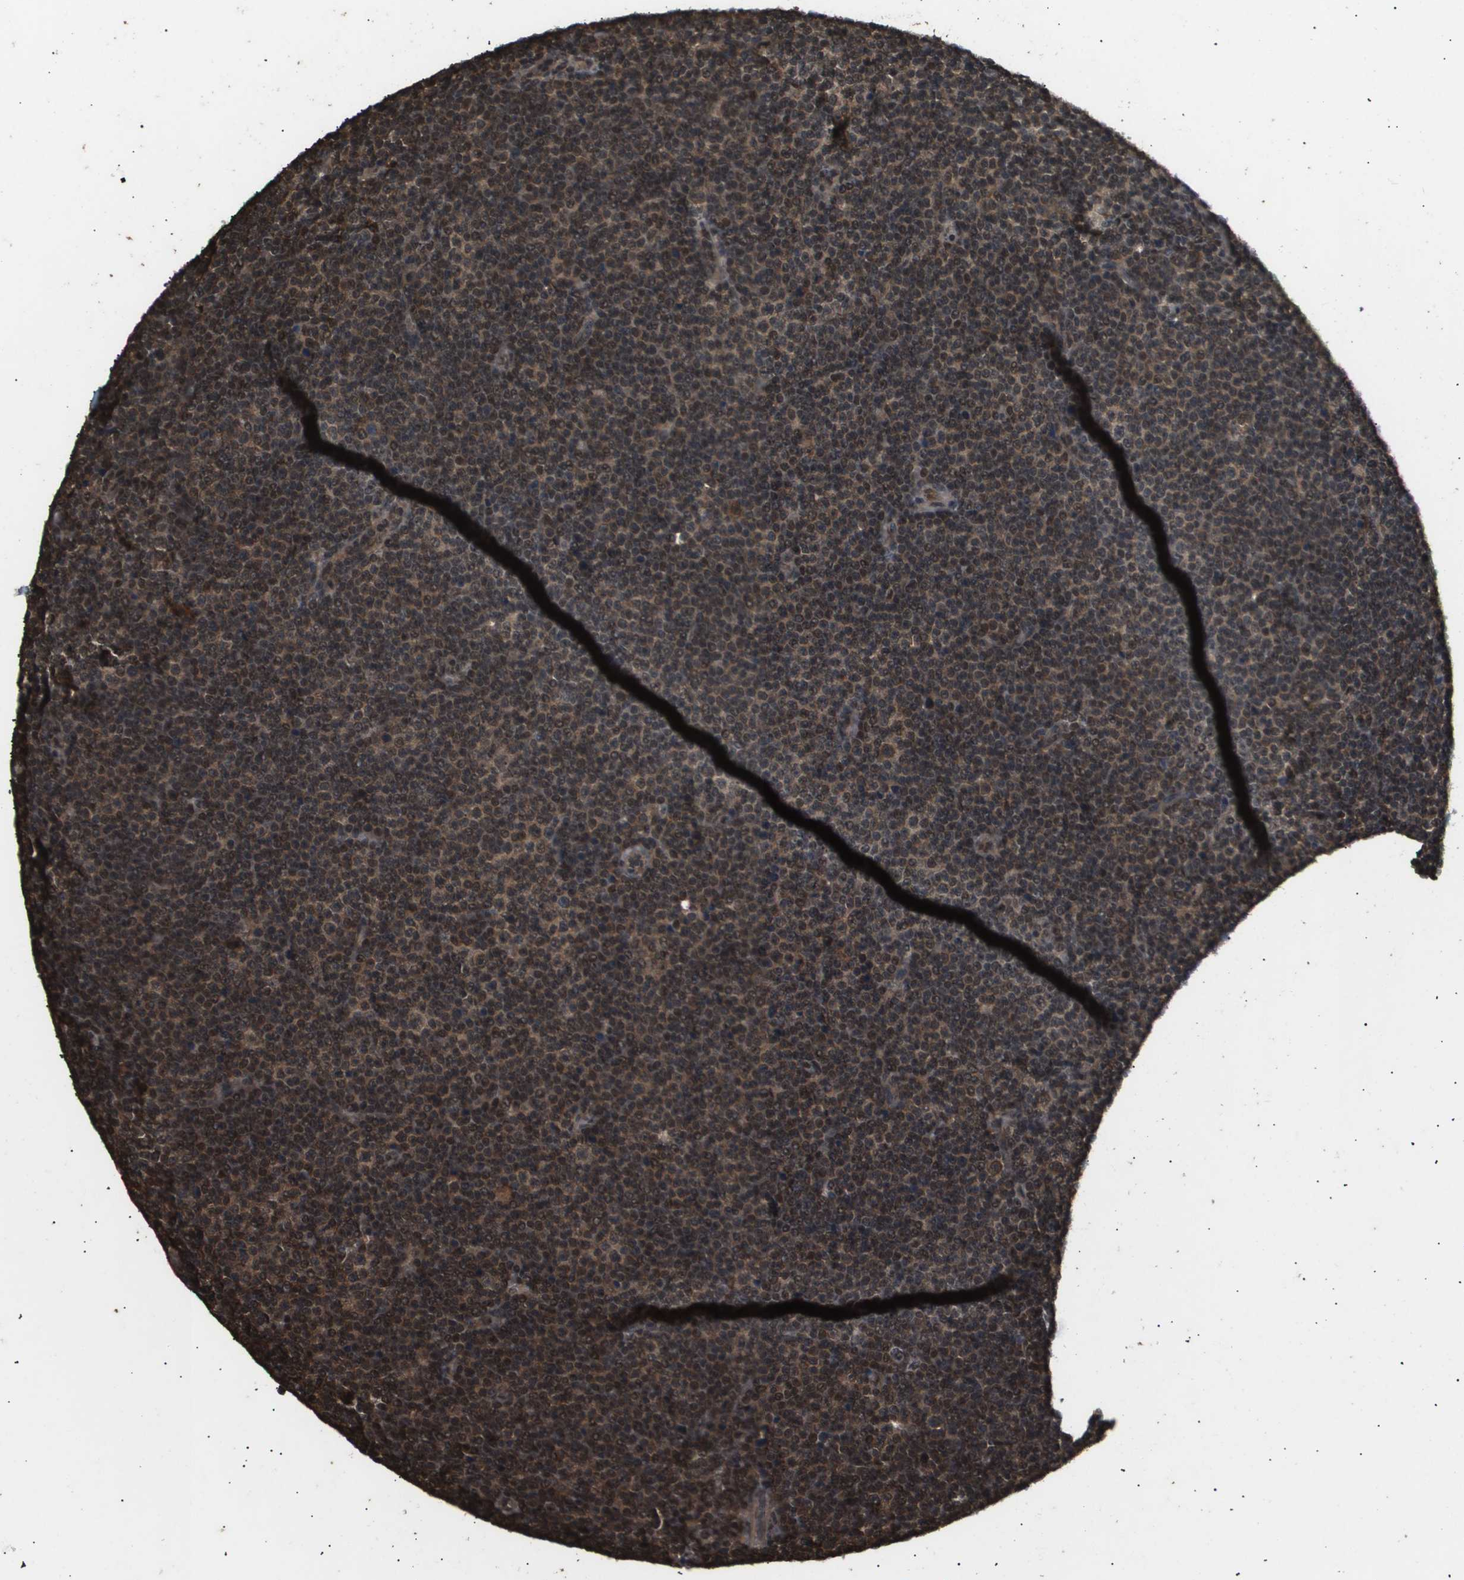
{"staining": {"intensity": "moderate", "quantity": ">75%", "location": "nuclear"}, "tissue": "lymphoma", "cell_type": "Tumor cells", "image_type": "cancer", "snomed": [{"axis": "morphology", "description": "Malignant lymphoma, non-Hodgkin's type, Low grade"}, {"axis": "topography", "description": "Lymph node"}], "caption": "Low-grade malignant lymphoma, non-Hodgkin's type was stained to show a protein in brown. There is medium levels of moderate nuclear staining in about >75% of tumor cells.", "gene": "ING1", "patient": {"sex": "female", "age": 67}}